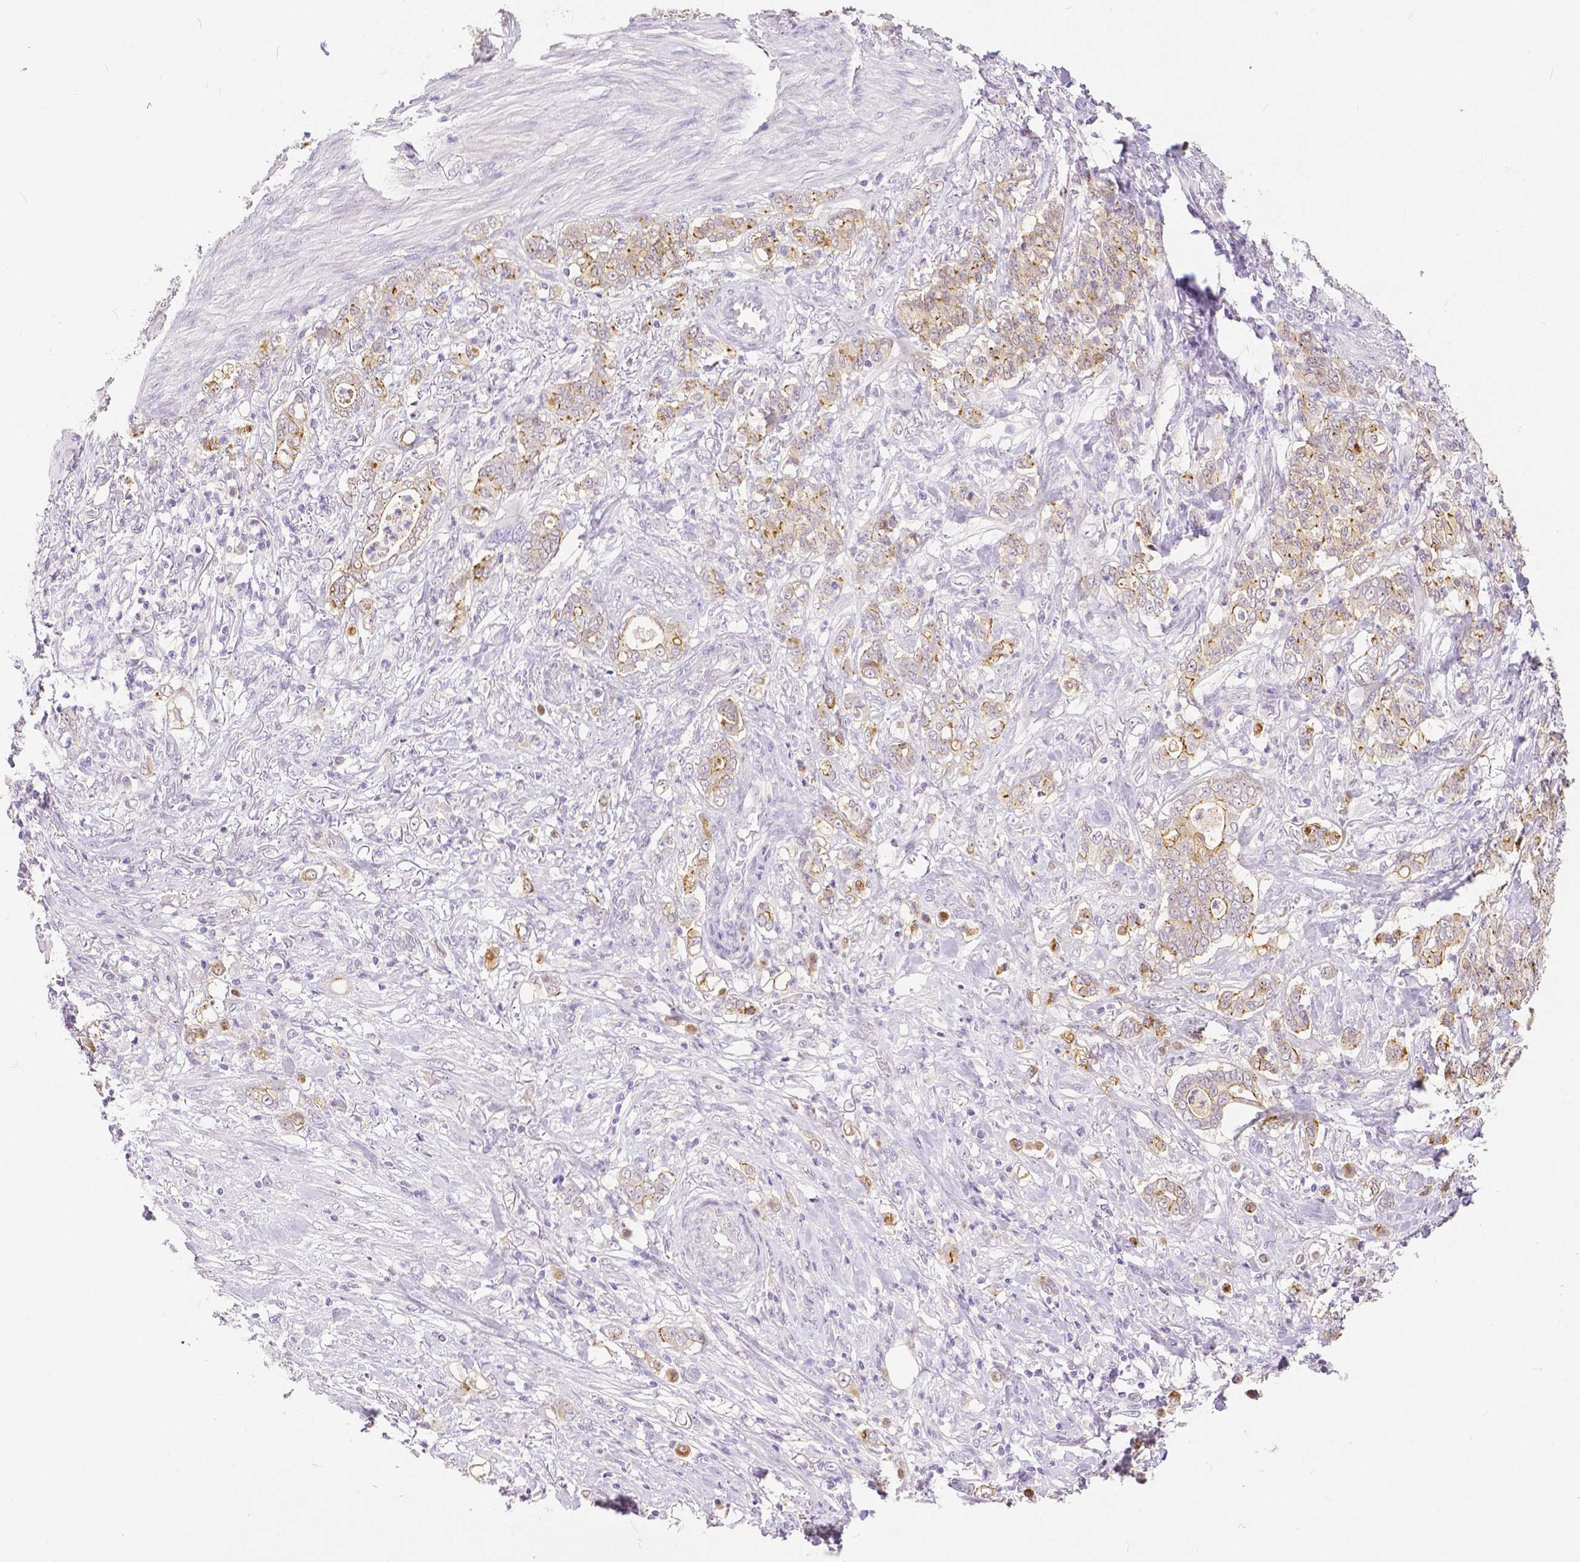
{"staining": {"intensity": "weak", "quantity": "25%-75%", "location": "cytoplasmic/membranous"}, "tissue": "stomach cancer", "cell_type": "Tumor cells", "image_type": "cancer", "snomed": [{"axis": "morphology", "description": "Adenocarcinoma, NOS"}, {"axis": "topography", "description": "Stomach"}], "caption": "Weak cytoplasmic/membranous staining is present in approximately 25%-75% of tumor cells in stomach adenocarcinoma.", "gene": "OCLN", "patient": {"sex": "female", "age": 79}}